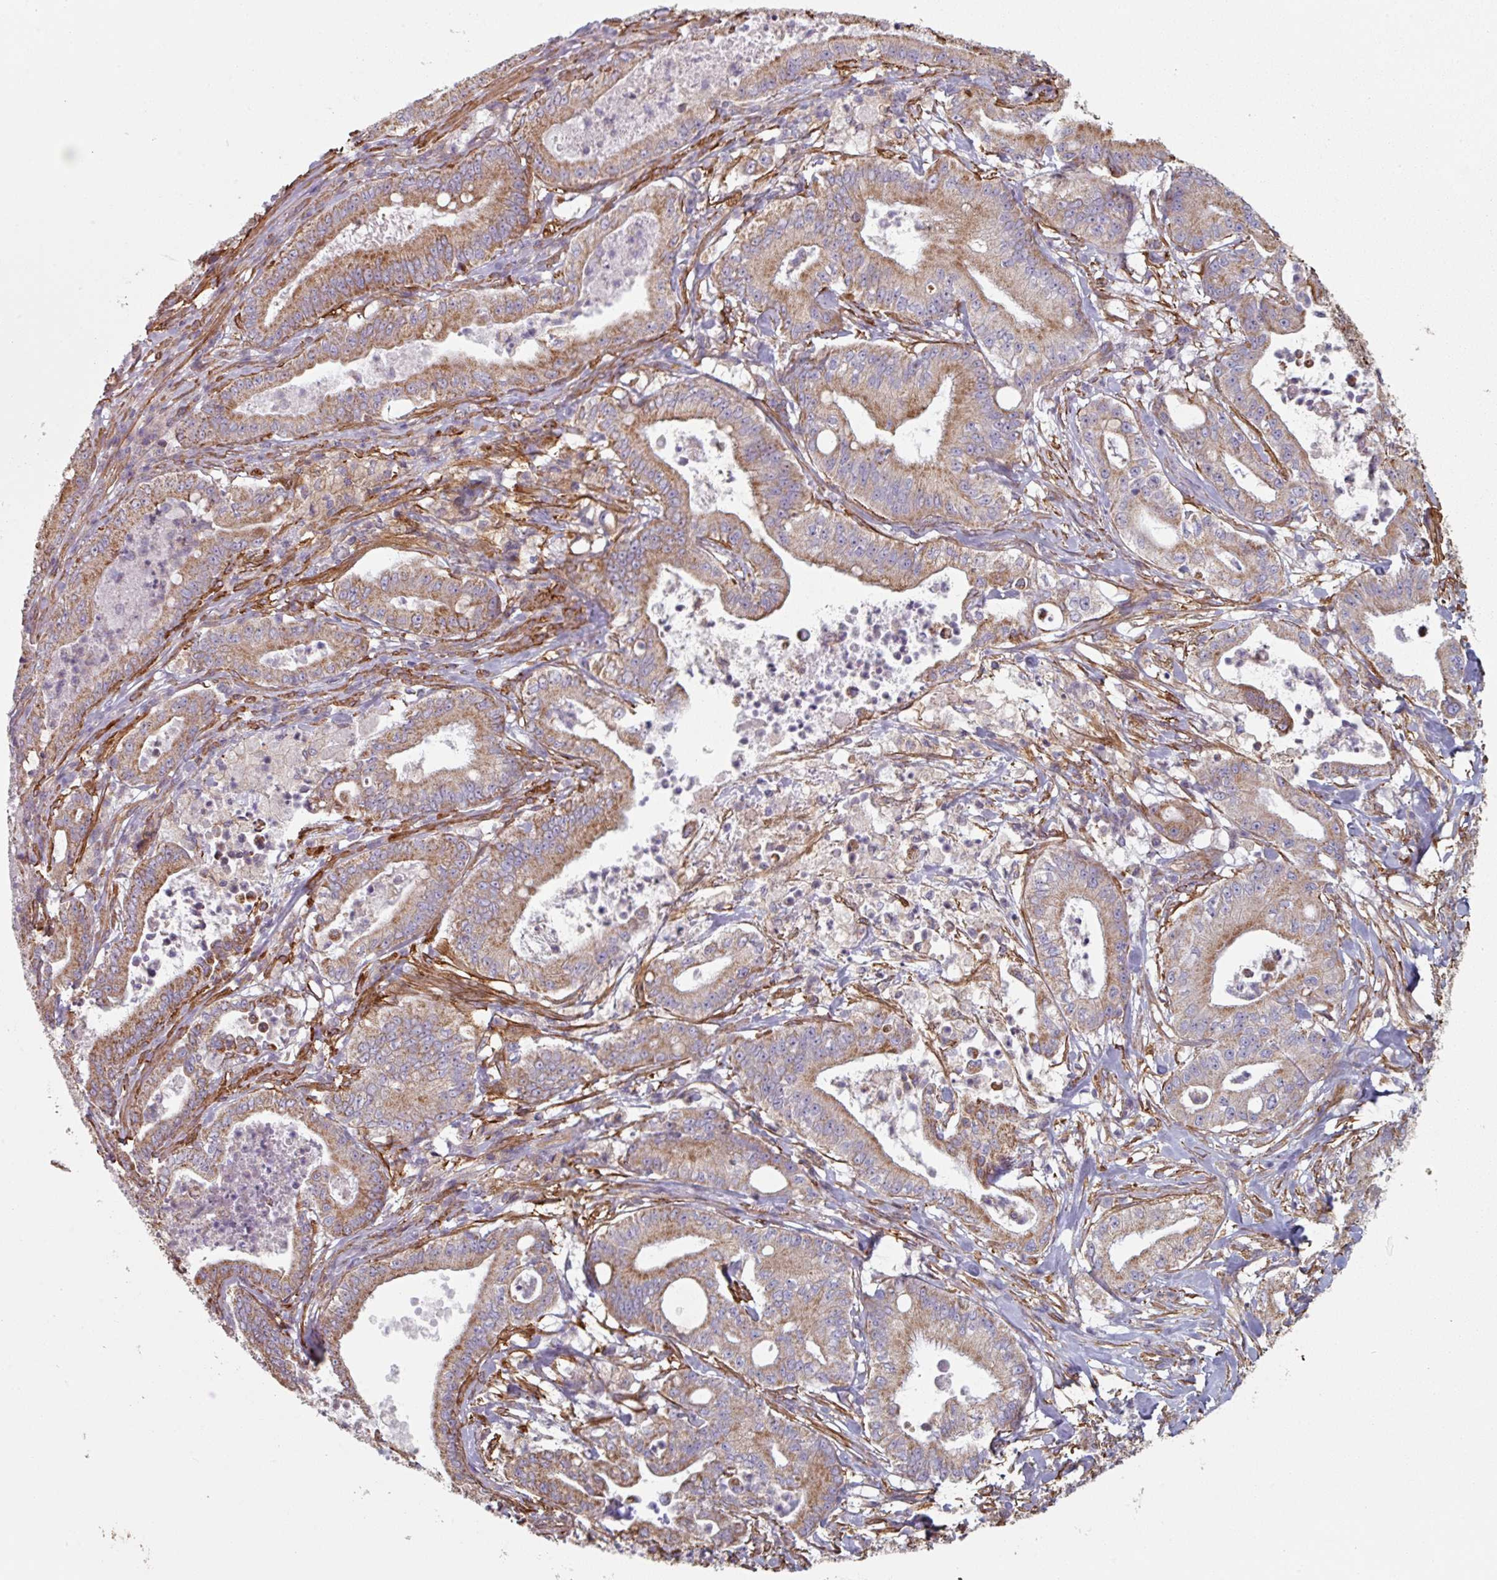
{"staining": {"intensity": "moderate", "quantity": ">75%", "location": "cytoplasmic/membranous"}, "tissue": "pancreatic cancer", "cell_type": "Tumor cells", "image_type": "cancer", "snomed": [{"axis": "morphology", "description": "Adenocarcinoma, NOS"}, {"axis": "topography", "description": "Pancreas"}], "caption": "Moderate cytoplasmic/membranous protein staining is identified in approximately >75% of tumor cells in pancreatic cancer. (IHC, brightfield microscopy, high magnification).", "gene": "GSTA4", "patient": {"sex": "male", "age": 71}}